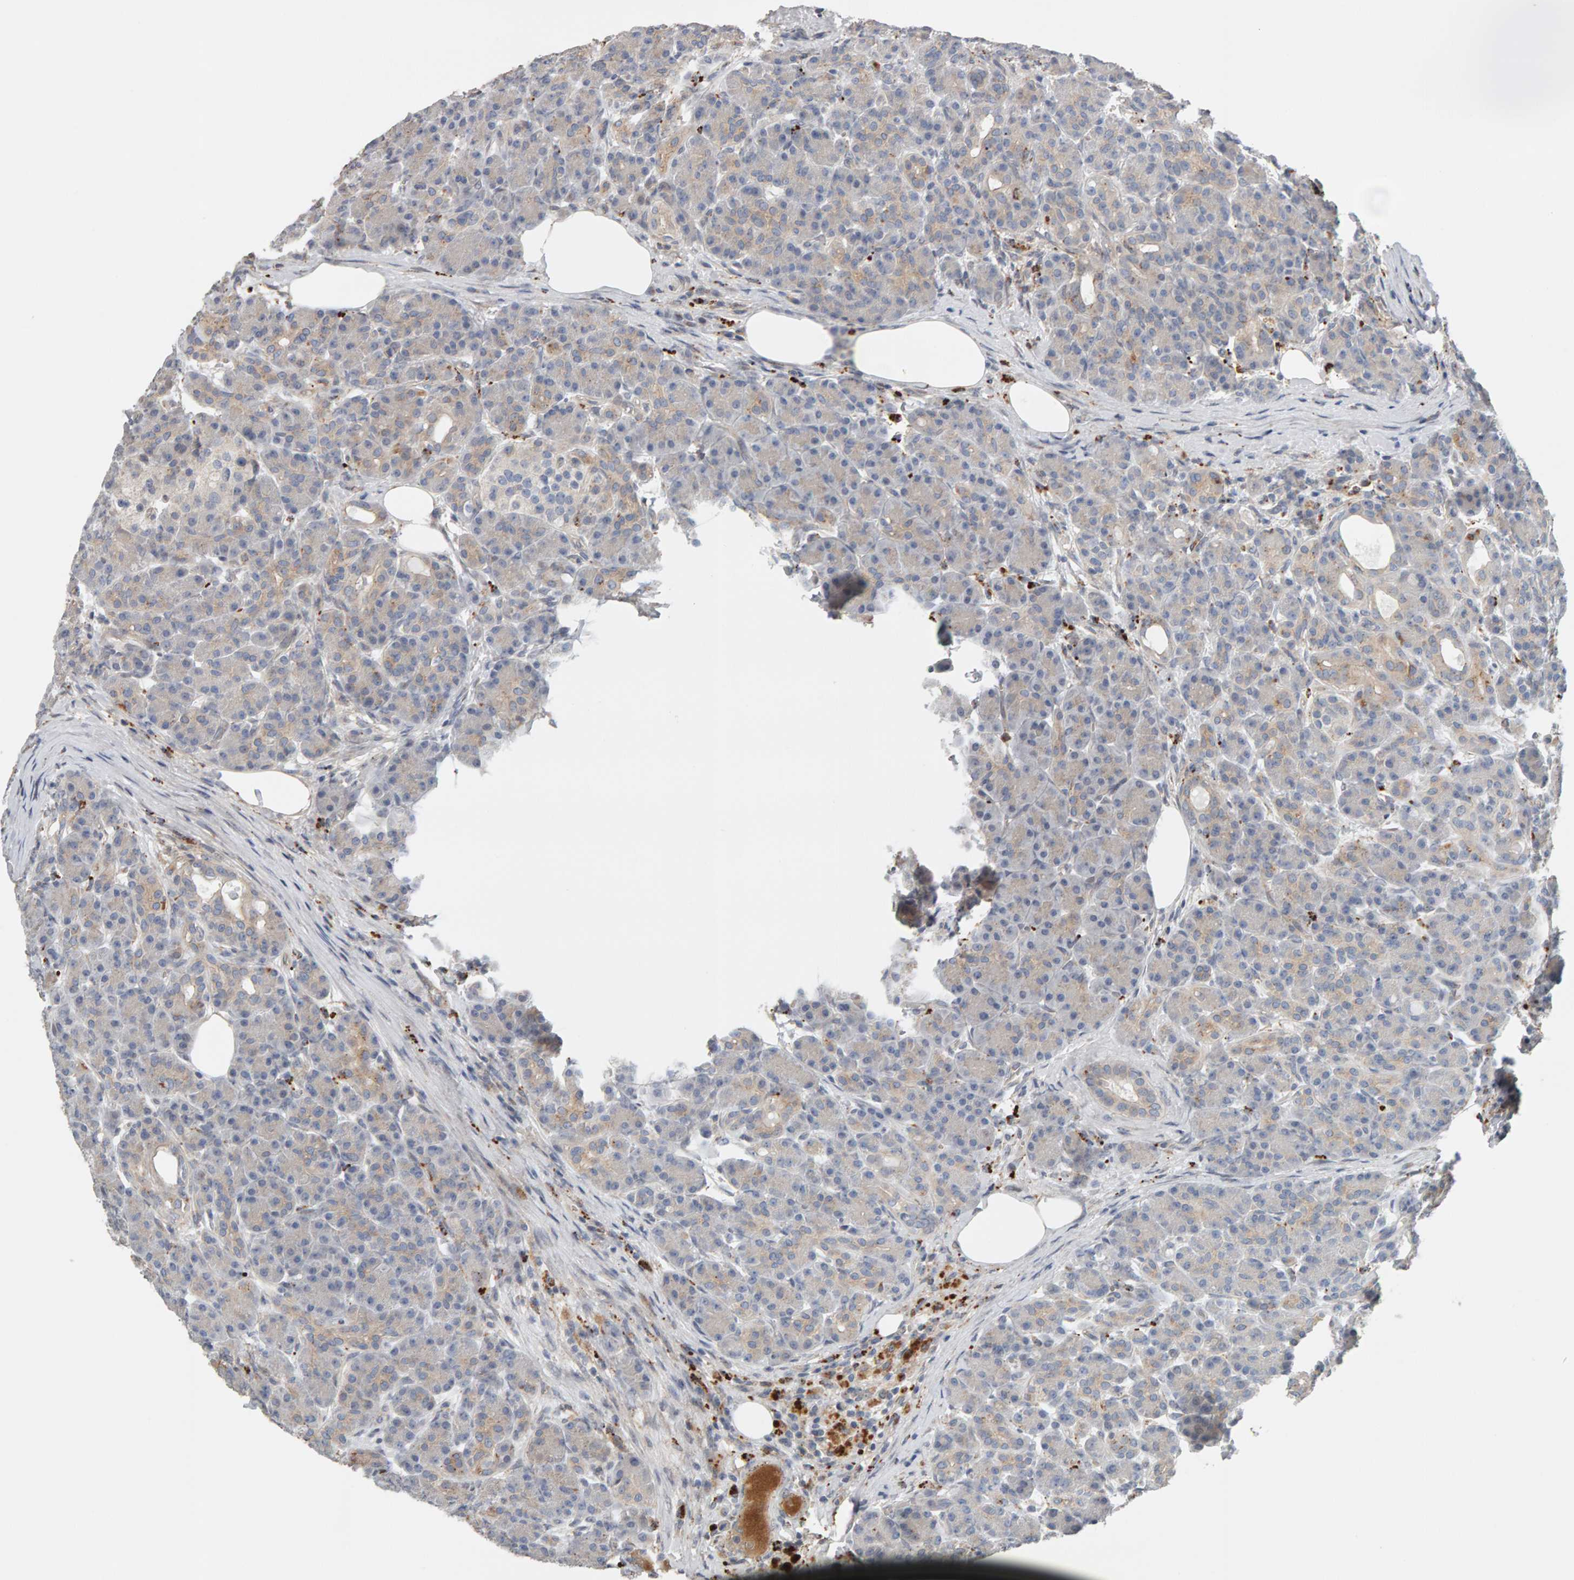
{"staining": {"intensity": "weak", "quantity": "<25%", "location": "cytoplasmic/membranous"}, "tissue": "pancreas", "cell_type": "Exocrine glandular cells", "image_type": "normal", "snomed": [{"axis": "morphology", "description": "Normal tissue, NOS"}, {"axis": "topography", "description": "Pancreas"}], "caption": "Immunohistochemical staining of benign pancreas reveals no significant expression in exocrine glandular cells. (Brightfield microscopy of DAB immunohistochemistry at high magnification).", "gene": "IPPK", "patient": {"sex": "male", "age": 63}}